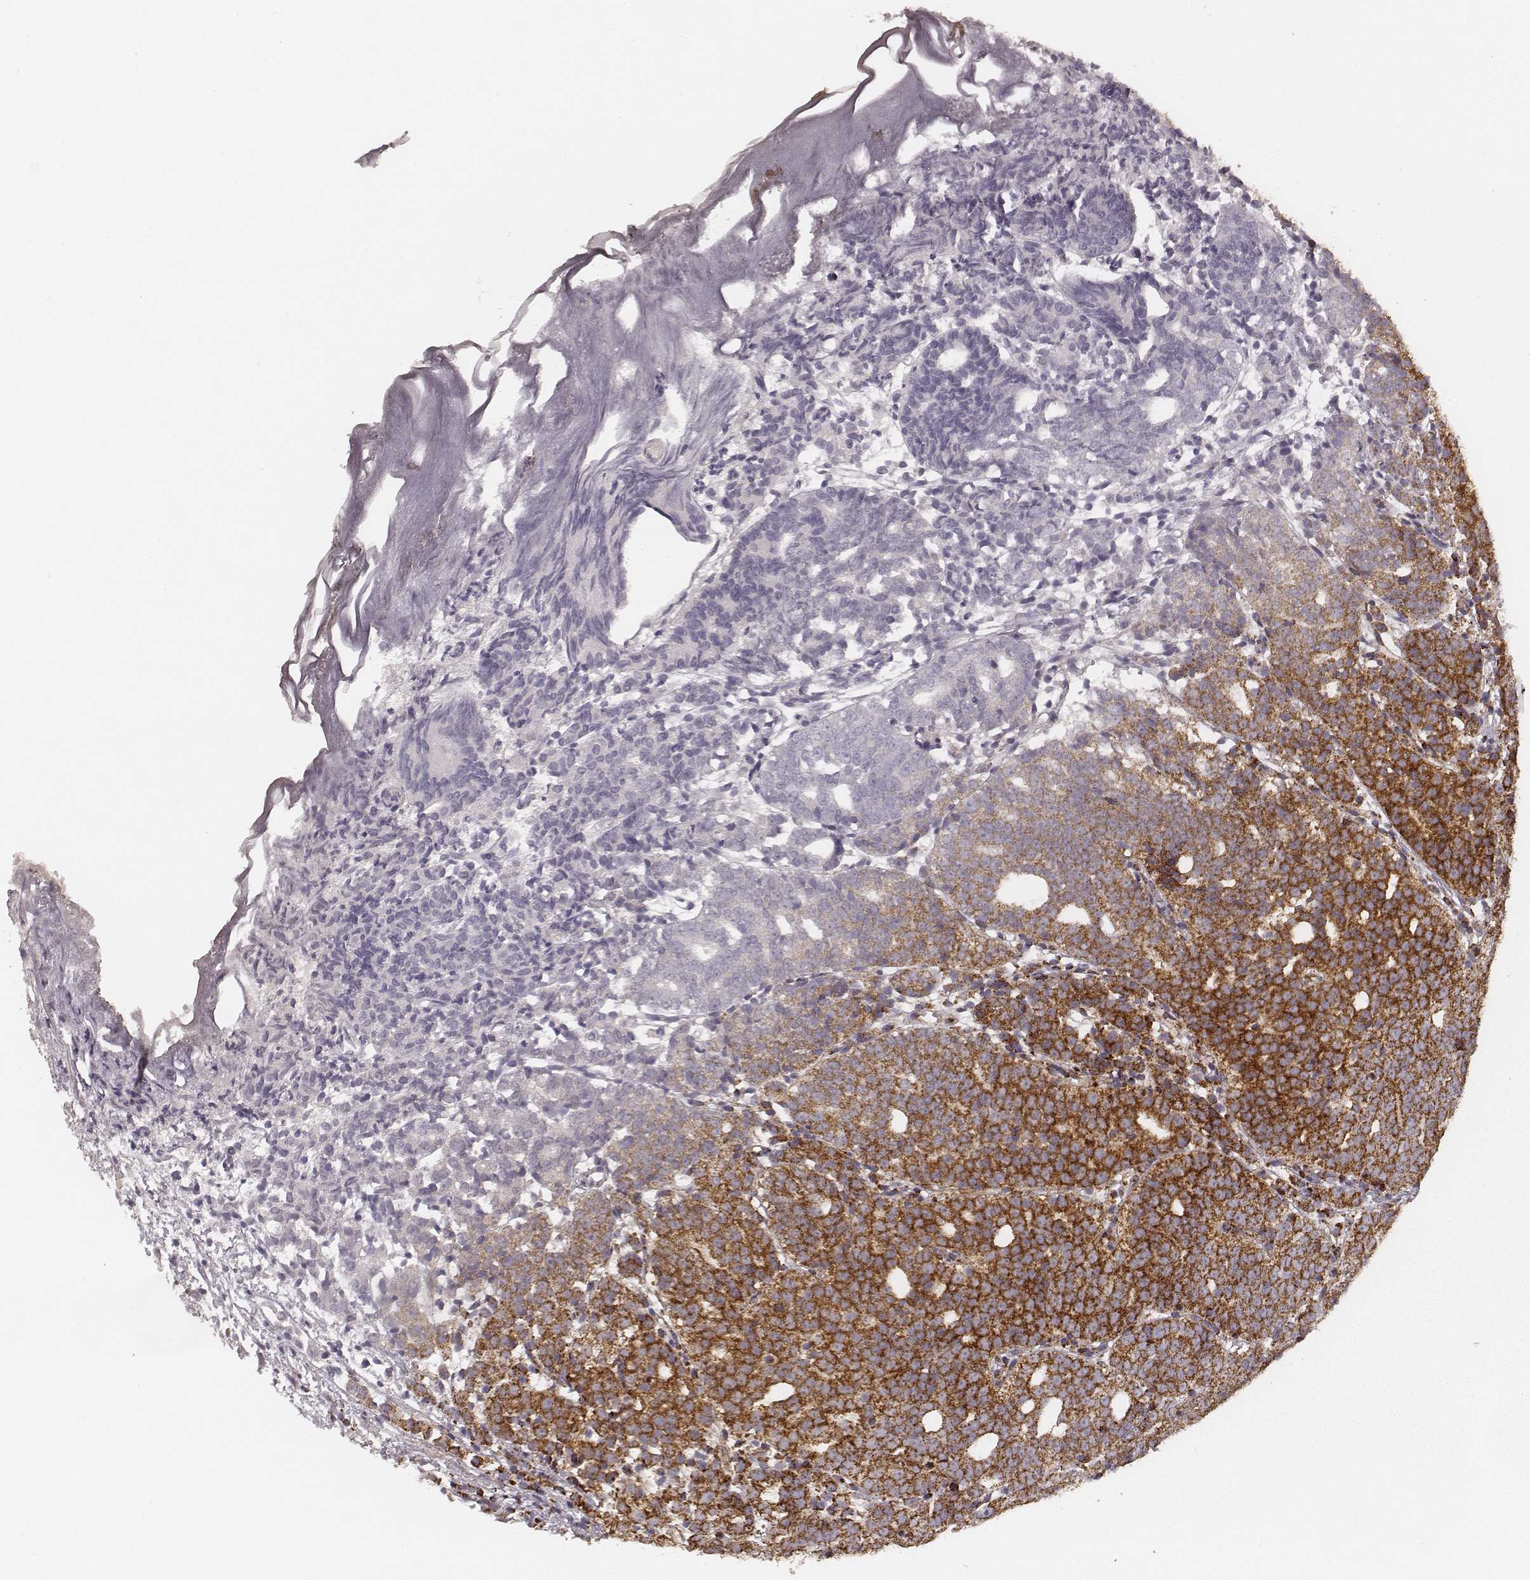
{"staining": {"intensity": "strong", "quantity": ">75%", "location": "cytoplasmic/membranous"}, "tissue": "prostate cancer", "cell_type": "Tumor cells", "image_type": "cancer", "snomed": [{"axis": "morphology", "description": "Adenocarcinoma, High grade"}, {"axis": "topography", "description": "Prostate"}], "caption": "Tumor cells reveal high levels of strong cytoplasmic/membranous positivity in about >75% of cells in prostate cancer. The staining was performed using DAB (3,3'-diaminobenzidine) to visualize the protein expression in brown, while the nuclei were stained in blue with hematoxylin (Magnification: 20x).", "gene": "CS", "patient": {"sex": "male", "age": 53}}